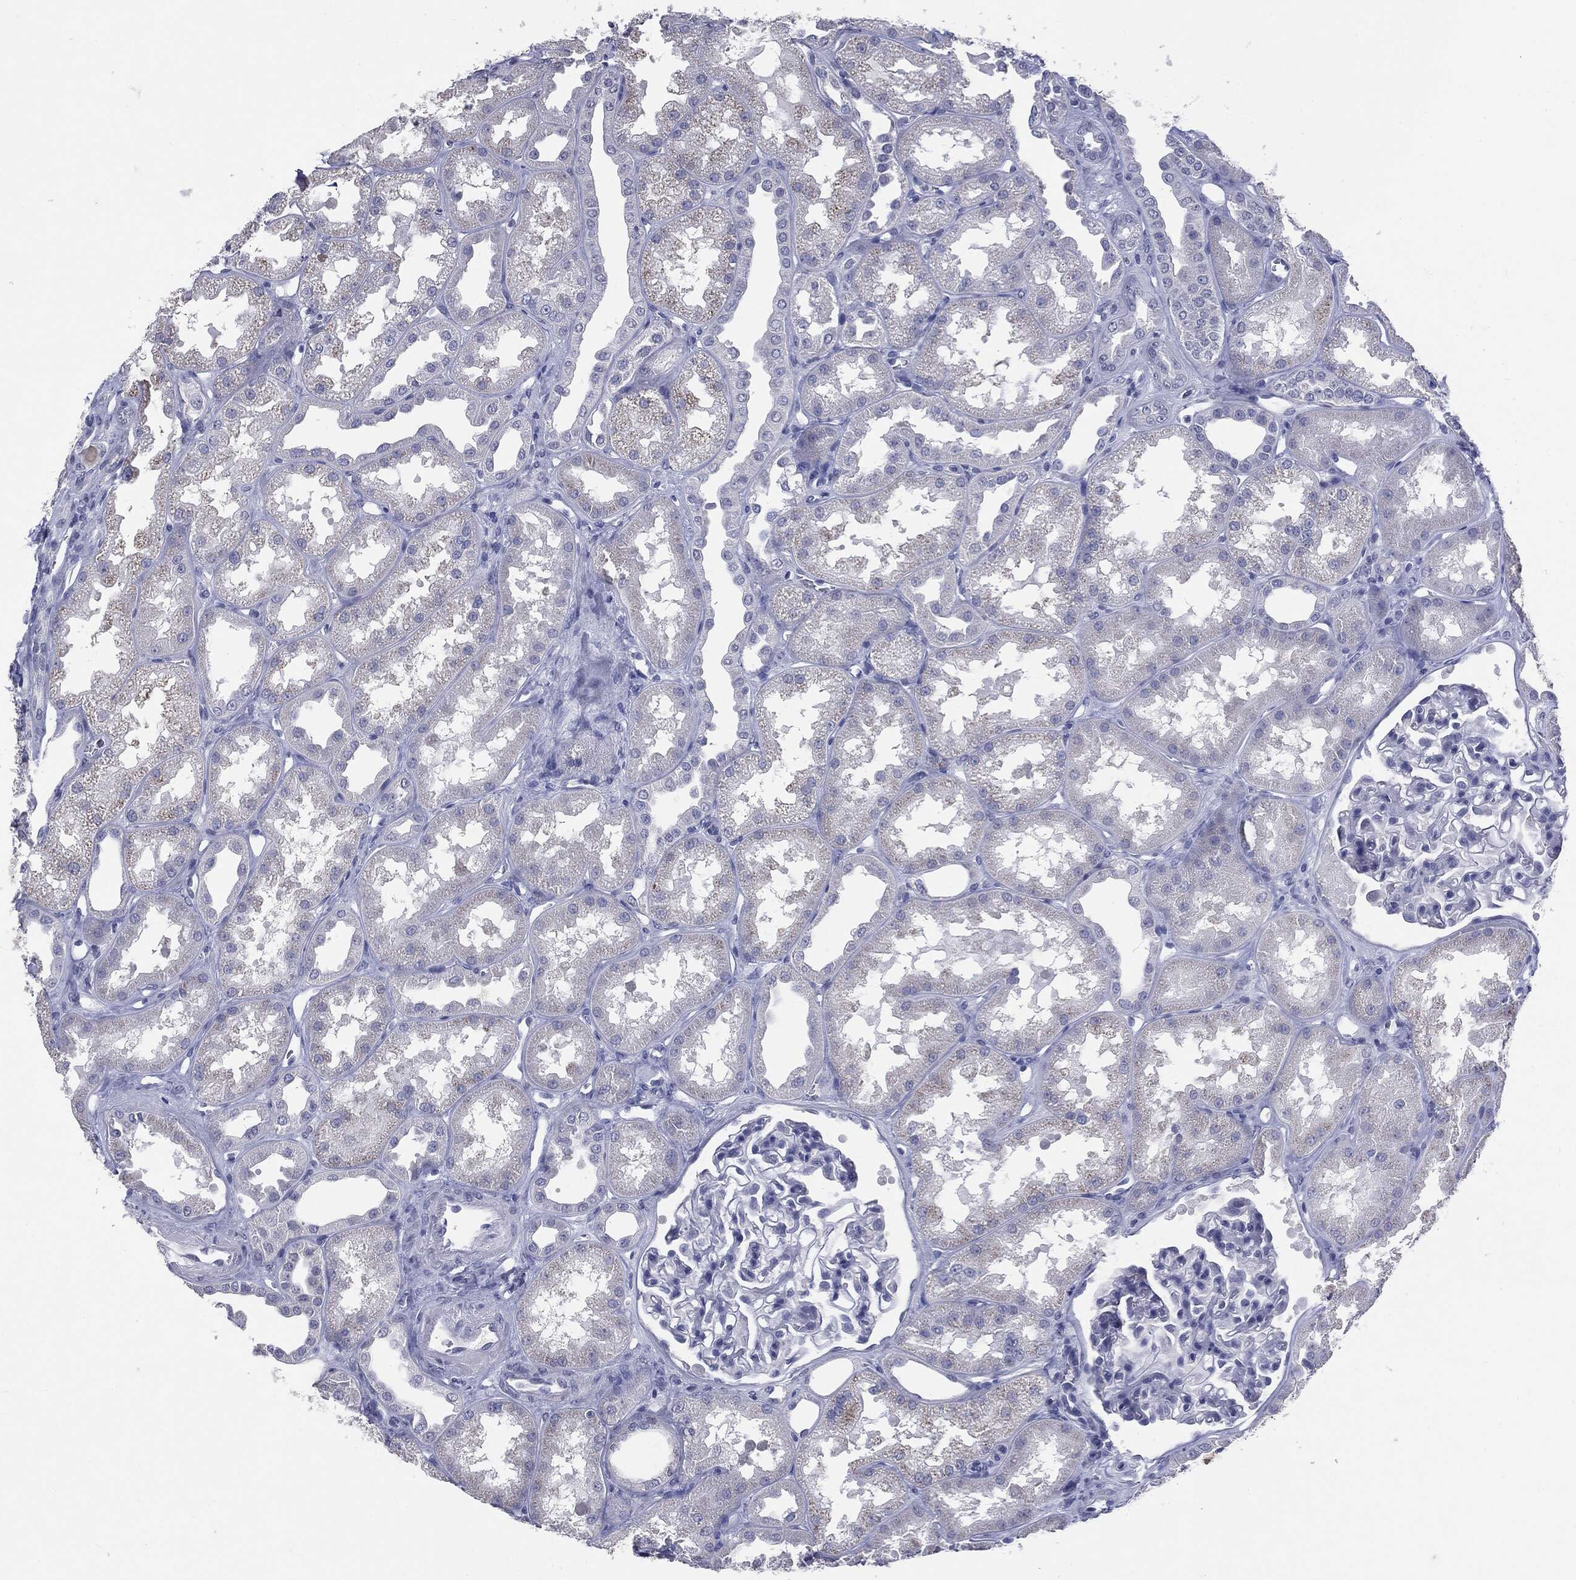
{"staining": {"intensity": "negative", "quantity": "none", "location": "none"}, "tissue": "kidney", "cell_type": "Cells in glomeruli", "image_type": "normal", "snomed": [{"axis": "morphology", "description": "Normal tissue, NOS"}, {"axis": "topography", "description": "Kidney"}], "caption": "Kidney was stained to show a protein in brown. There is no significant positivity in cells in glomeruli. (Stains: DAB IHC with hematoxylin counter stain, Microscopy: brightfield microscopy at high magnification).", "gene": "TSHB", "patient": {"sex": "male", "age": 61}}